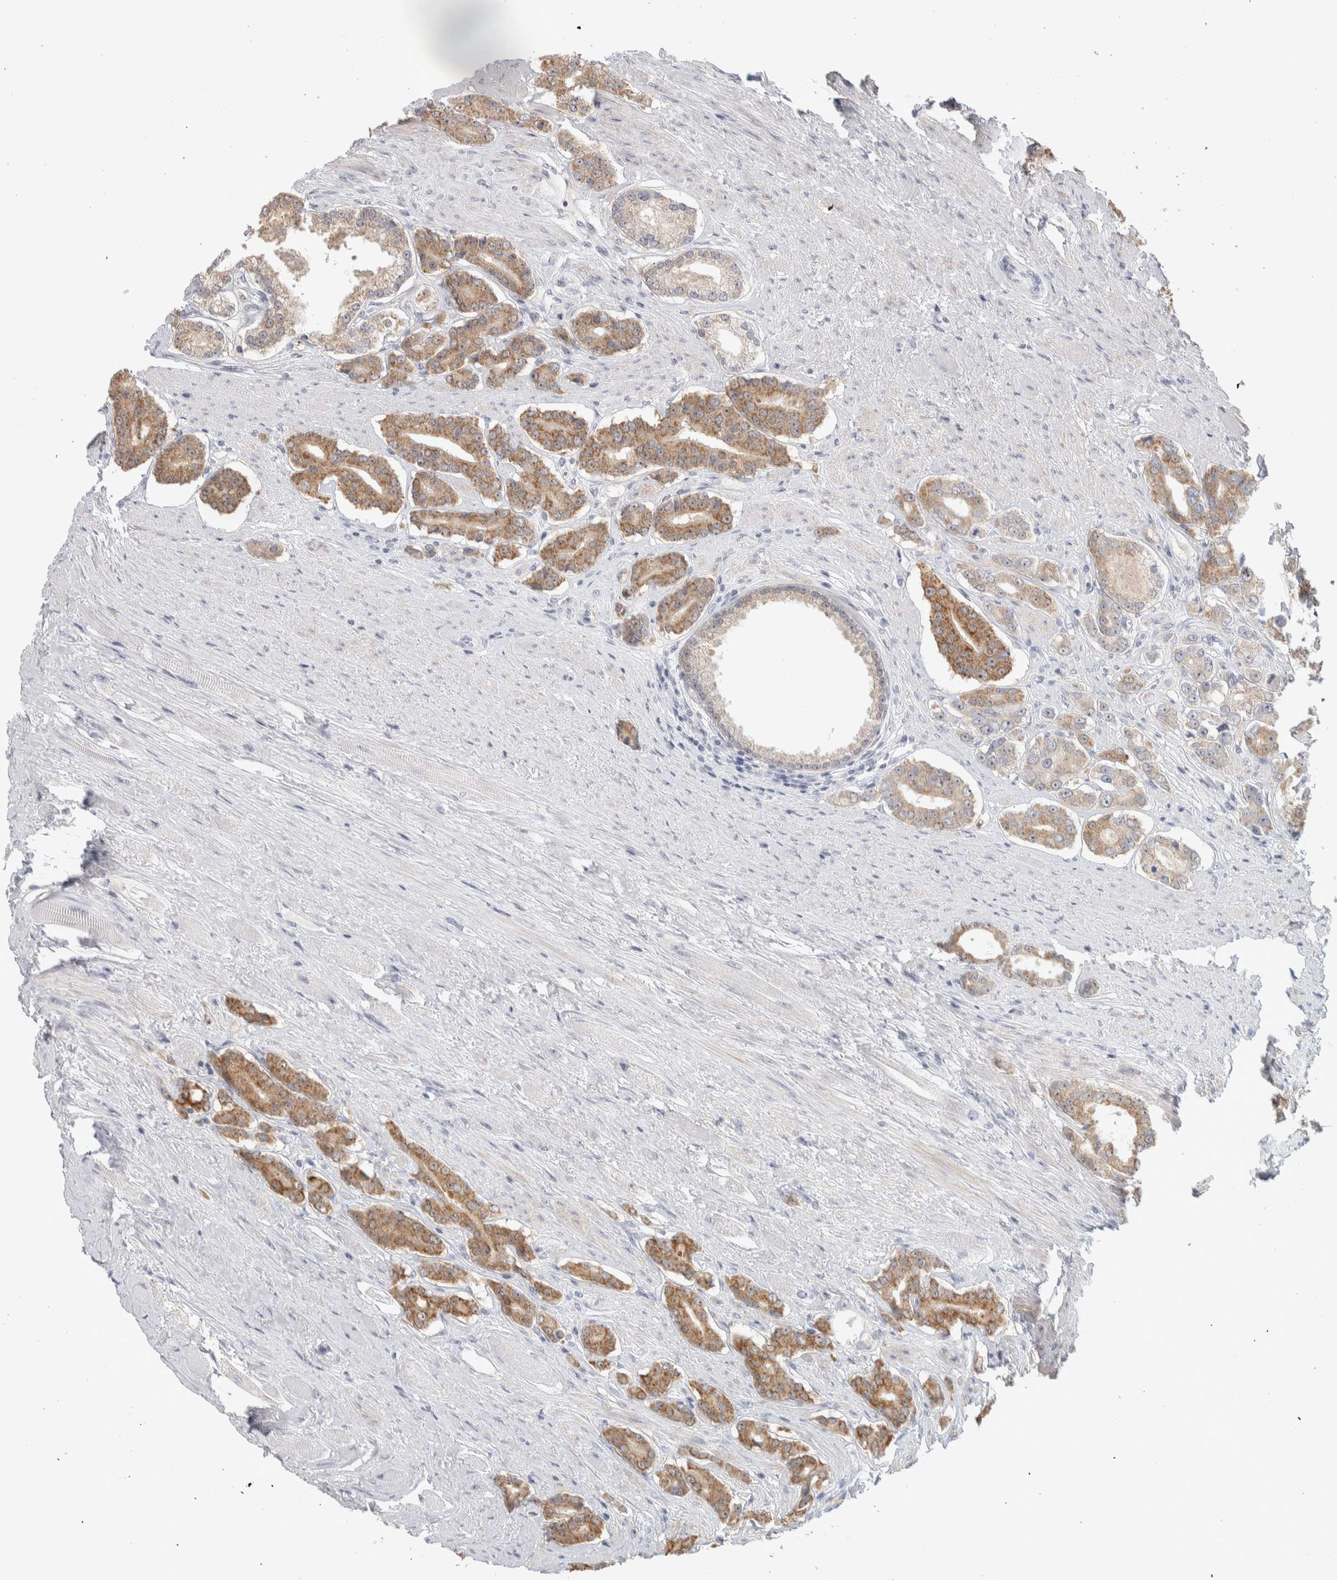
{"staining": {"intensity": "moderate", "quantity": ">75%", "location": "cytoplasmic/membranous,nuclear"}, "tissue": "prostate cancer", "cell_type": "Tumor cells", "image_type": "cancer", "snomed": [{"axis": "morphology", "description": "Adenocarcinoma, High grade"}, {"axis": "topography", "description": "Prostate"}], "caption": "DAB (3,3'-diaminobenzidine) immunohistochemical staining of human adenocarcinoma (high-grade) (prostate) demonstrates moderate cytoplasmic/membranous and nuclear protein positivity in approximately >75% of tumor cells. (Stains: DAB (3,3'-diaminobenzidine) in brown, nuclei in blue, Microscopy: brightfield microscopy at high magnification).", "gene": "DCXR", "patient": {"sex": "male", "age": 71}}